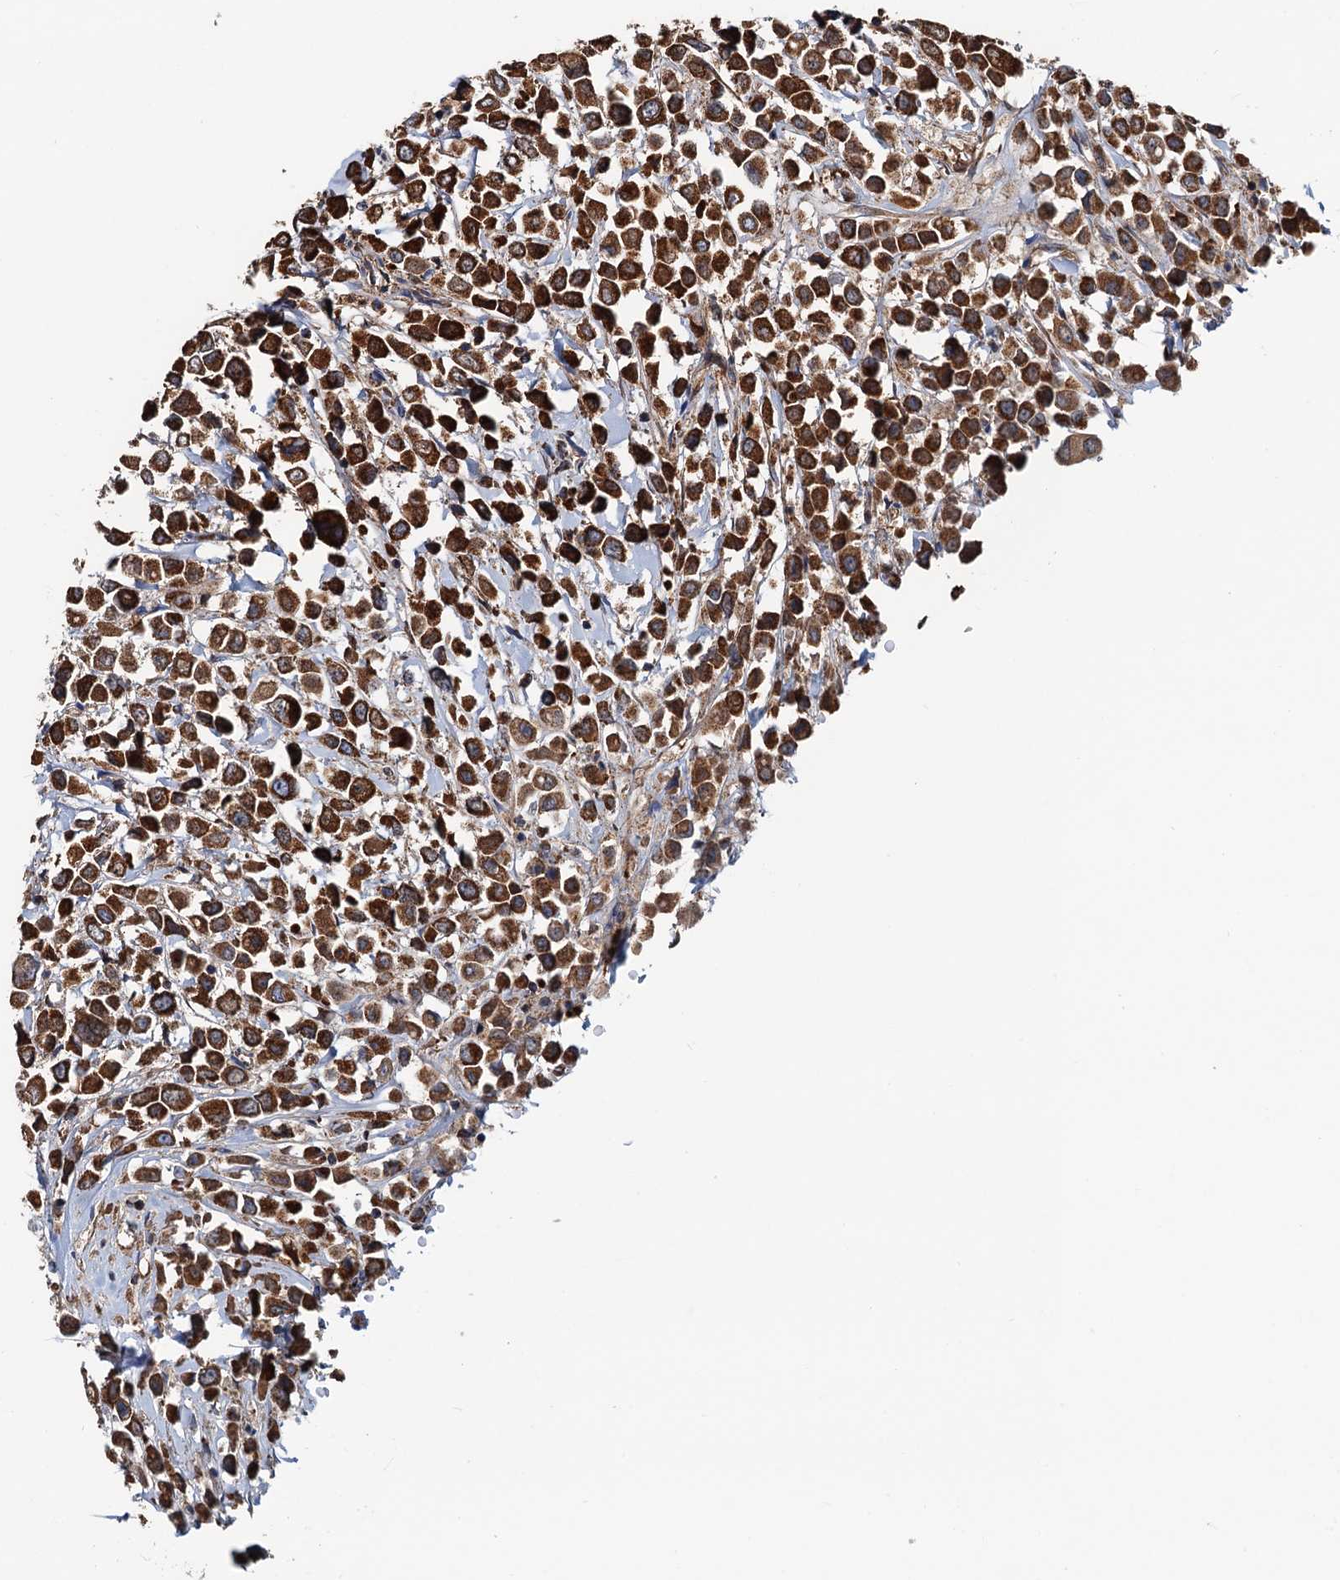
{"staining": {"intensity": "strong", "quantity": ">75%", "location": "cytoplasmic/membranous"}, "tissue": "breast cancer", "cell_type": "Tumor cells", "image_type": "cancer", "snomed": [{"axis": "morphology", "description": "Duct carcinoma"}, {"axis": "topography", "description": "Breast"}], "caption": "Infiltrating ductal carcinoma (breast) stained with a brown dye reveals strong cytoplasmic/membranous positive staining in approximately >75% of tumor cells.", "gene": "AAGAB", "patient": {"sex": "female", "age": 61}}